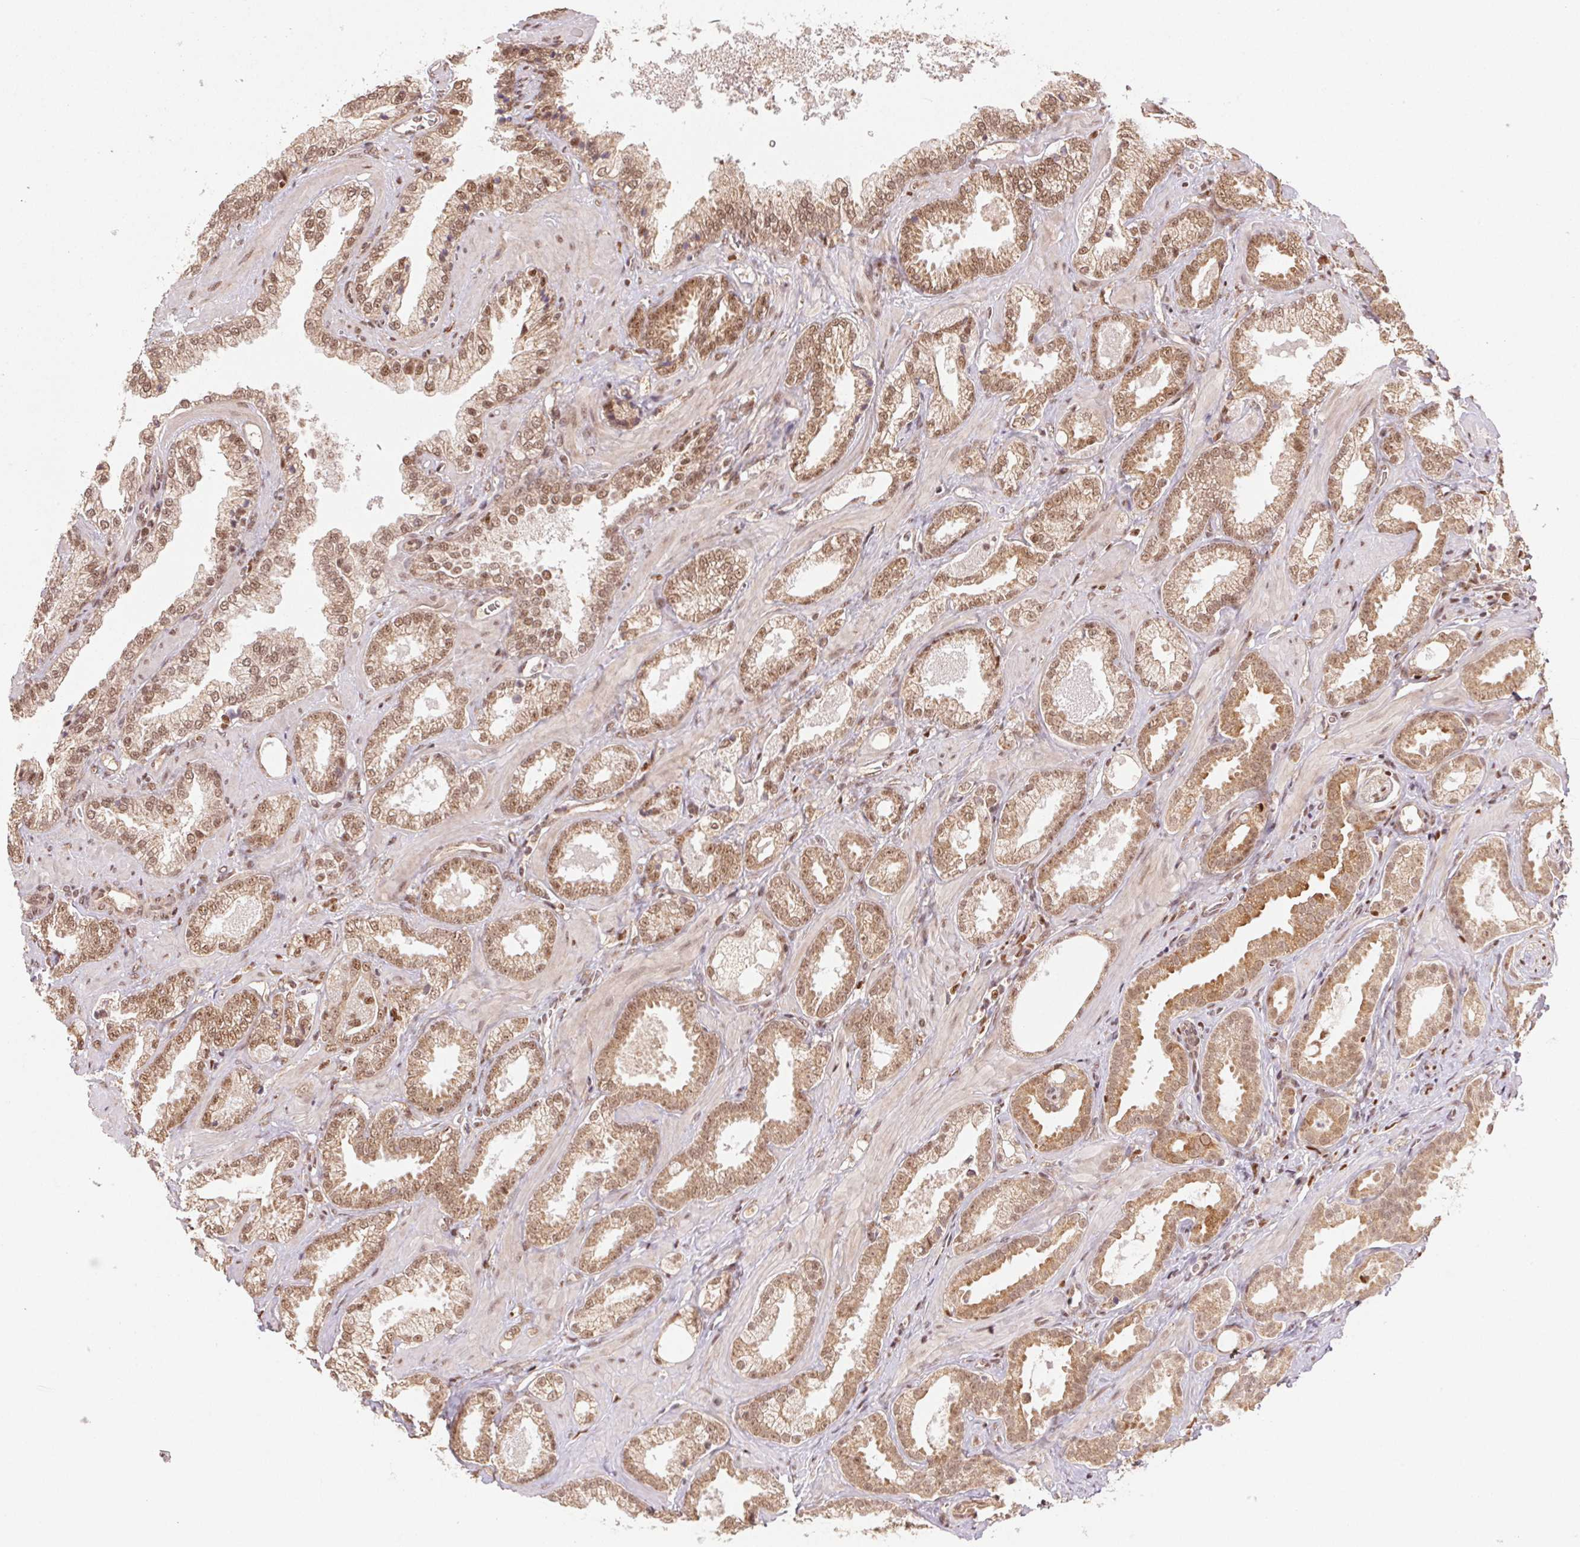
{"staining": {"intensity": "moderate", "quantity": ">75%", "location": "cytoplasmic/membranous,nuclear"}, "tissue": "prostate cancer", "cell_type": "Tumor cells", "image_type": "cancer", "snomed": [{"axis": "morphology", "description": "Adenocarcinoma, Low grade"}, {"axis": "topography", "description": "Prostate"}], "caption": "Adenocarcinoma (low-grade) (prostate) stained with a brown dye demonstrates moderate cytoplasmic/membranous and nuclear positive expression in approximately >75% of tumor cells.", "gene": "TREML4", "patient": {"sex": "male", "age": 62}}